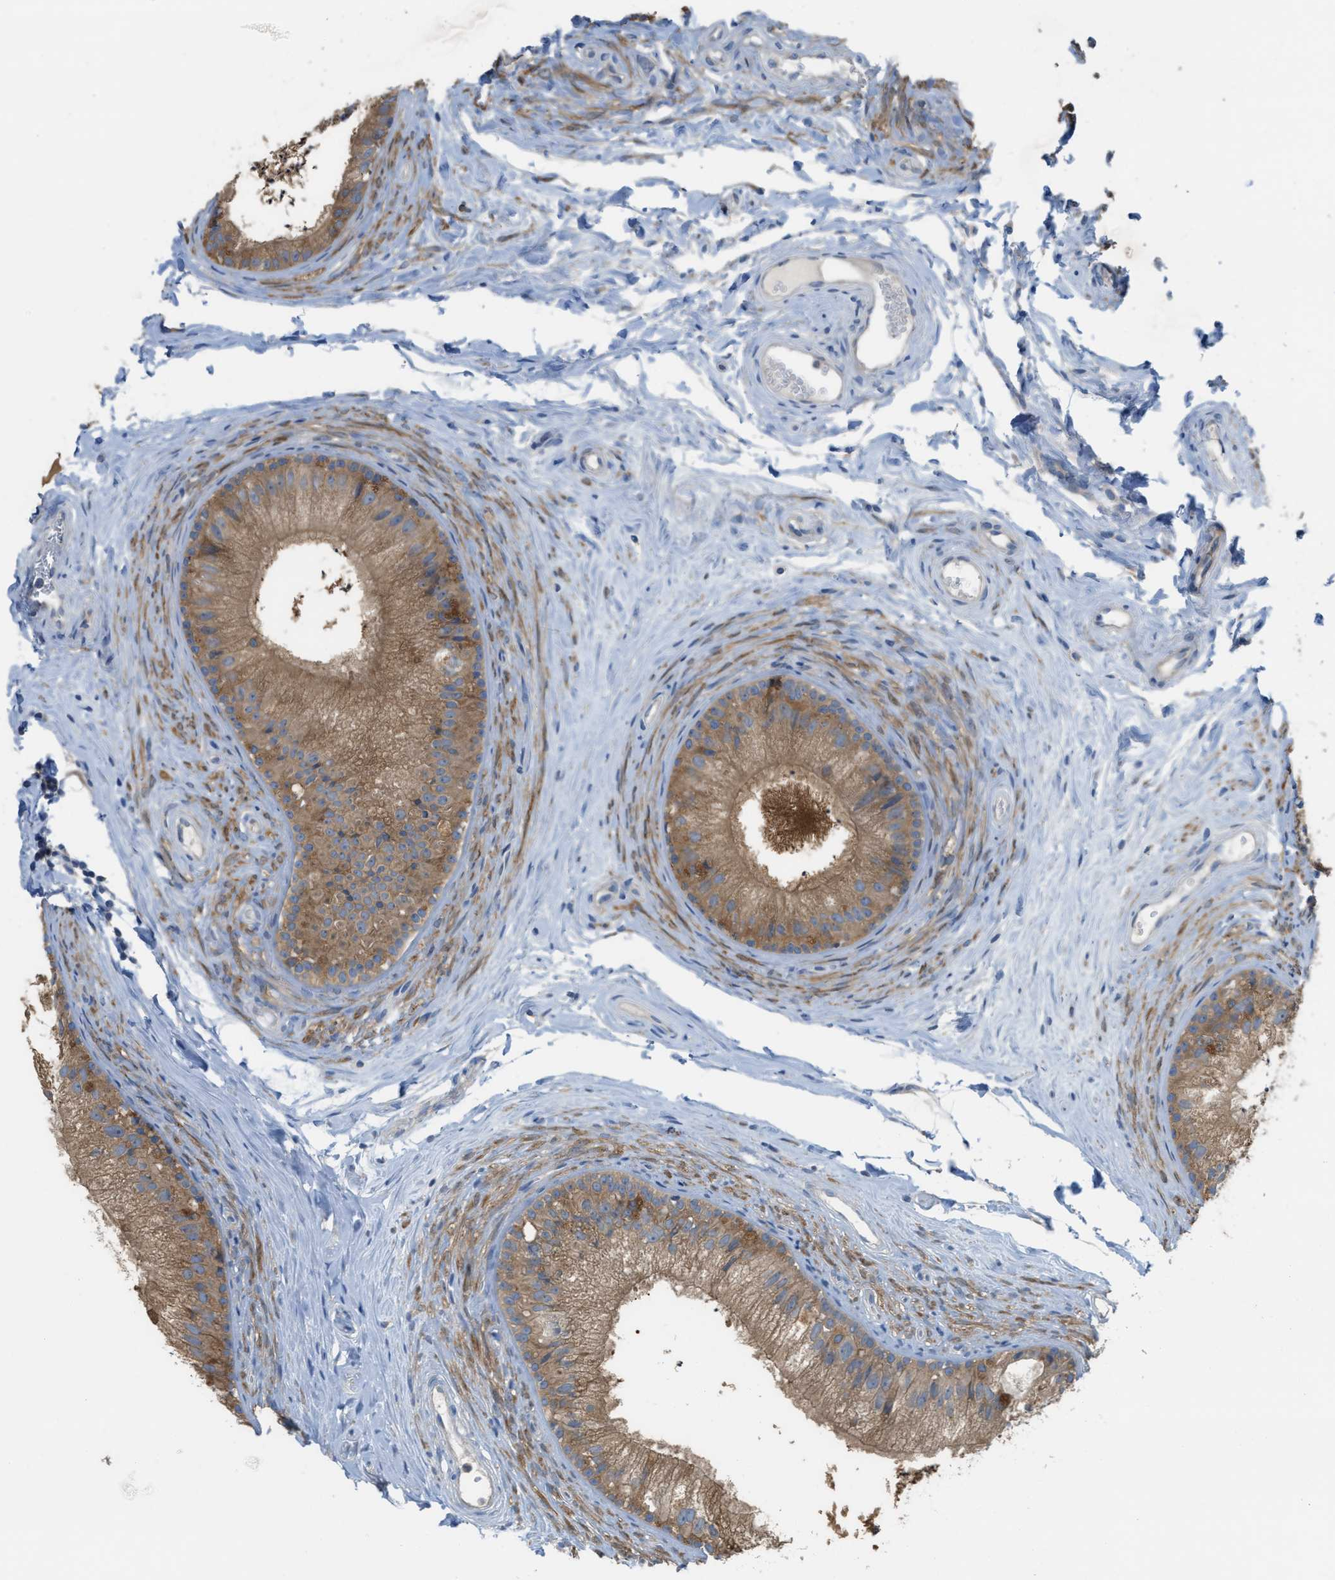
{"staining": {"intensity": "strong", "quantity": ">75%", "location": "cytoplasmic/membranous"}, "tissue": "epididymis", "cell_type": "Glandular cells", "image_type": "normal", "snomed": [{"axis": "morphology", "description": "Normal tissue, NOS"}, {"axis": "topography", "description": "Epididymis"}], "caption": "Immunohistochemical staining of unremarkable epididymis exhibits high levels of strong cytoplasmic/membranous expression in about >75% of glandular cells. (DAB (3,3'-diaminobenzidine) IHC with brightfield microscopy, high magnification).", "gene": "UBA5", "patient": {"sex": "male", "age": 56}}